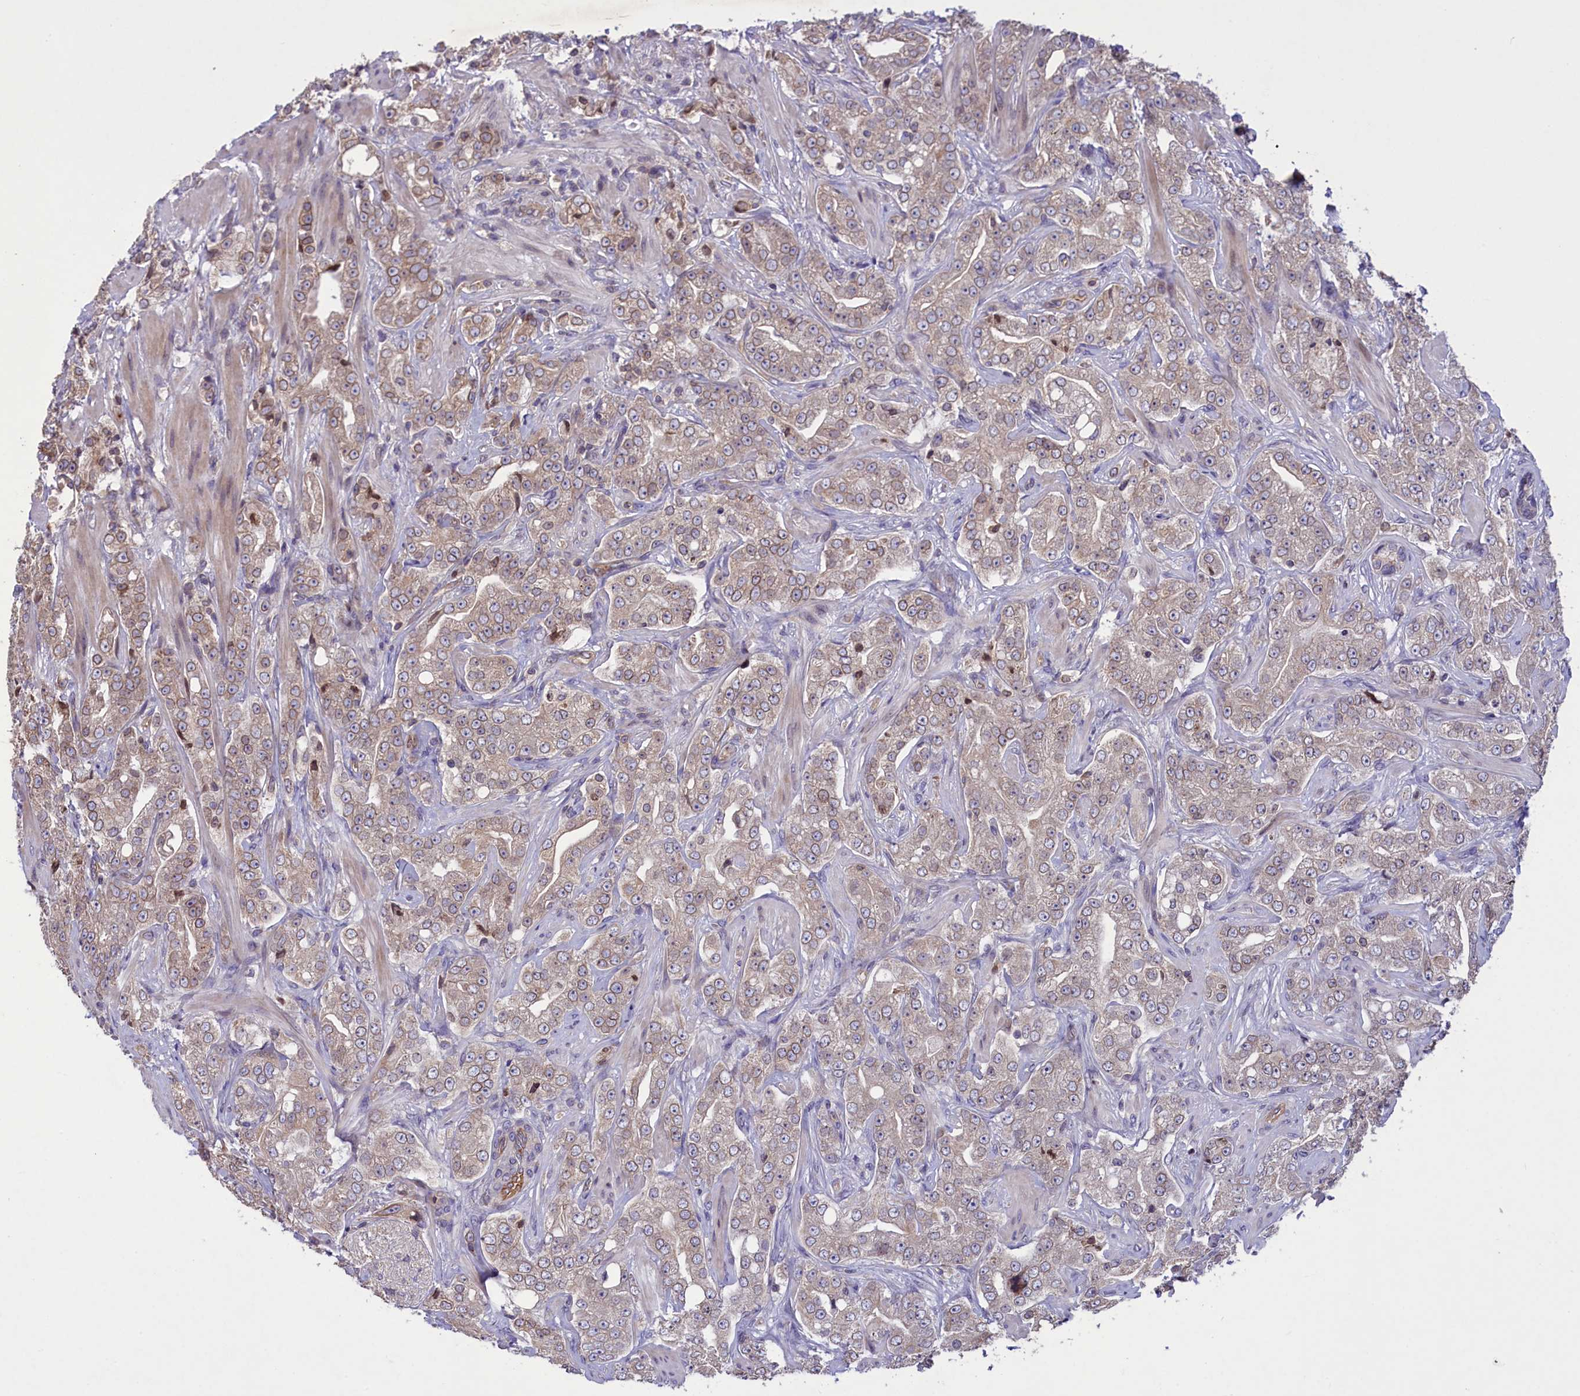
{"staining": {"intensity": "weak", "quantity": "25%-75%", "location": "cytoplasmic/membranous,nuclear"}, "tissue": "prostate cancer", "cell_type": "Tumor cells", "image_type": "cancer", "snomed": [{"axis": "morphology", "description": "Adenocarcinoma, Low grade"}, {"axis": "topography", "description": "Prostate"}], "caption": "IHC of human prostate cancer shows low levels of weak cytoplasmic/membranous and nuclear staining in approximately 25%-75% of tumor cells. (Stains: DAB in brown, nuclei in blue, Microscopy: brightfield microscopy at high magnification).", "gene": "CCDC125", "patient": {"sex": "male", "age": 67}}